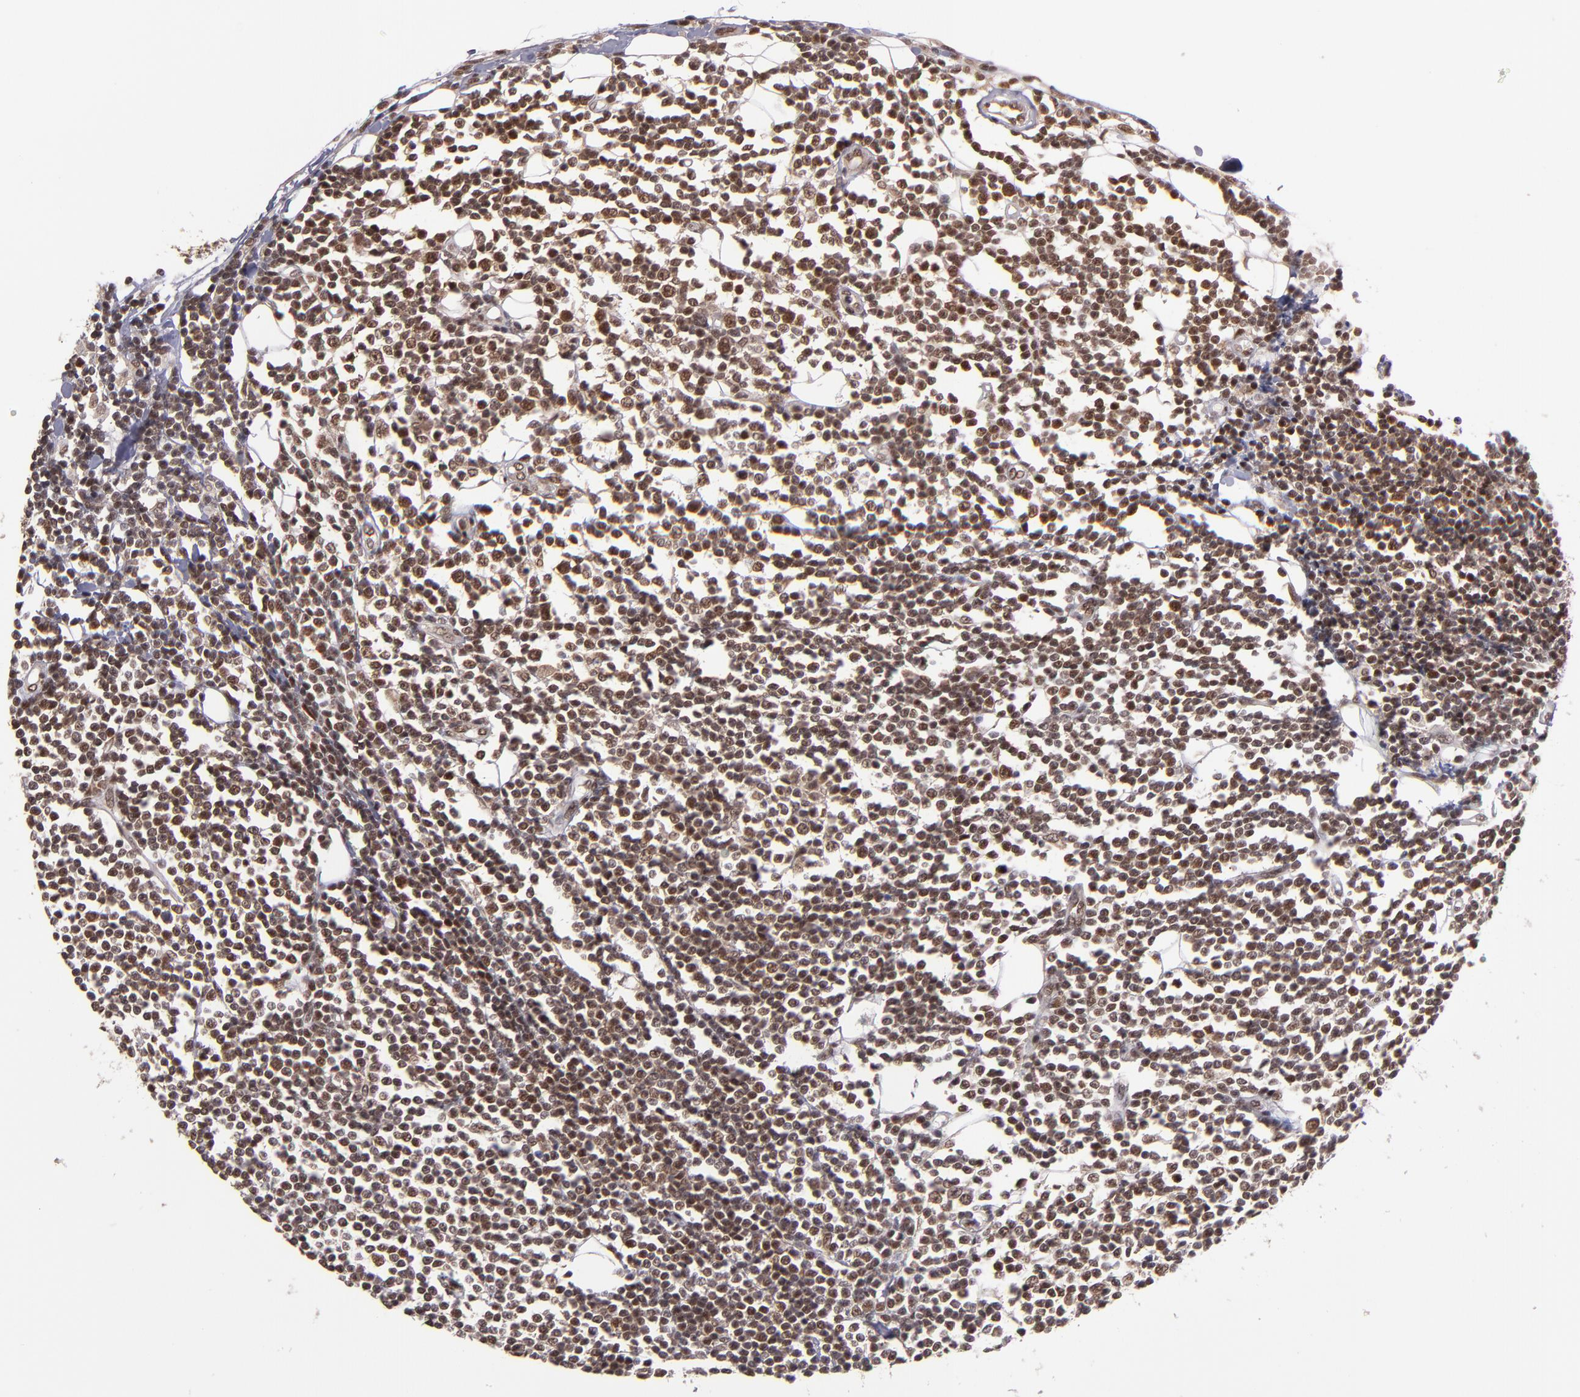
{"staining": {"intensity": "moderate", "quantity": ">75%", "location": "cytoplasmic/membranous,nuclear"}, "tissue": "lymphoma", "cell_type": "Tumor cells", "image_type": "cancer", "snomed": [{"axis": "morphology", "description": "Malignant lymphoma, non-Hodgkin's type, Low grade"}, {"axis": "topography", "description": "Soft tissue"}], "caption": "Lymphoma was stained to show a protein in brown. There is medium levels of moderate cytoplasmic/membranous and nuclear expression in about >75% of tumor cells.", "gene": "EP300", "patient": {"sex": "male", "age": 92}}